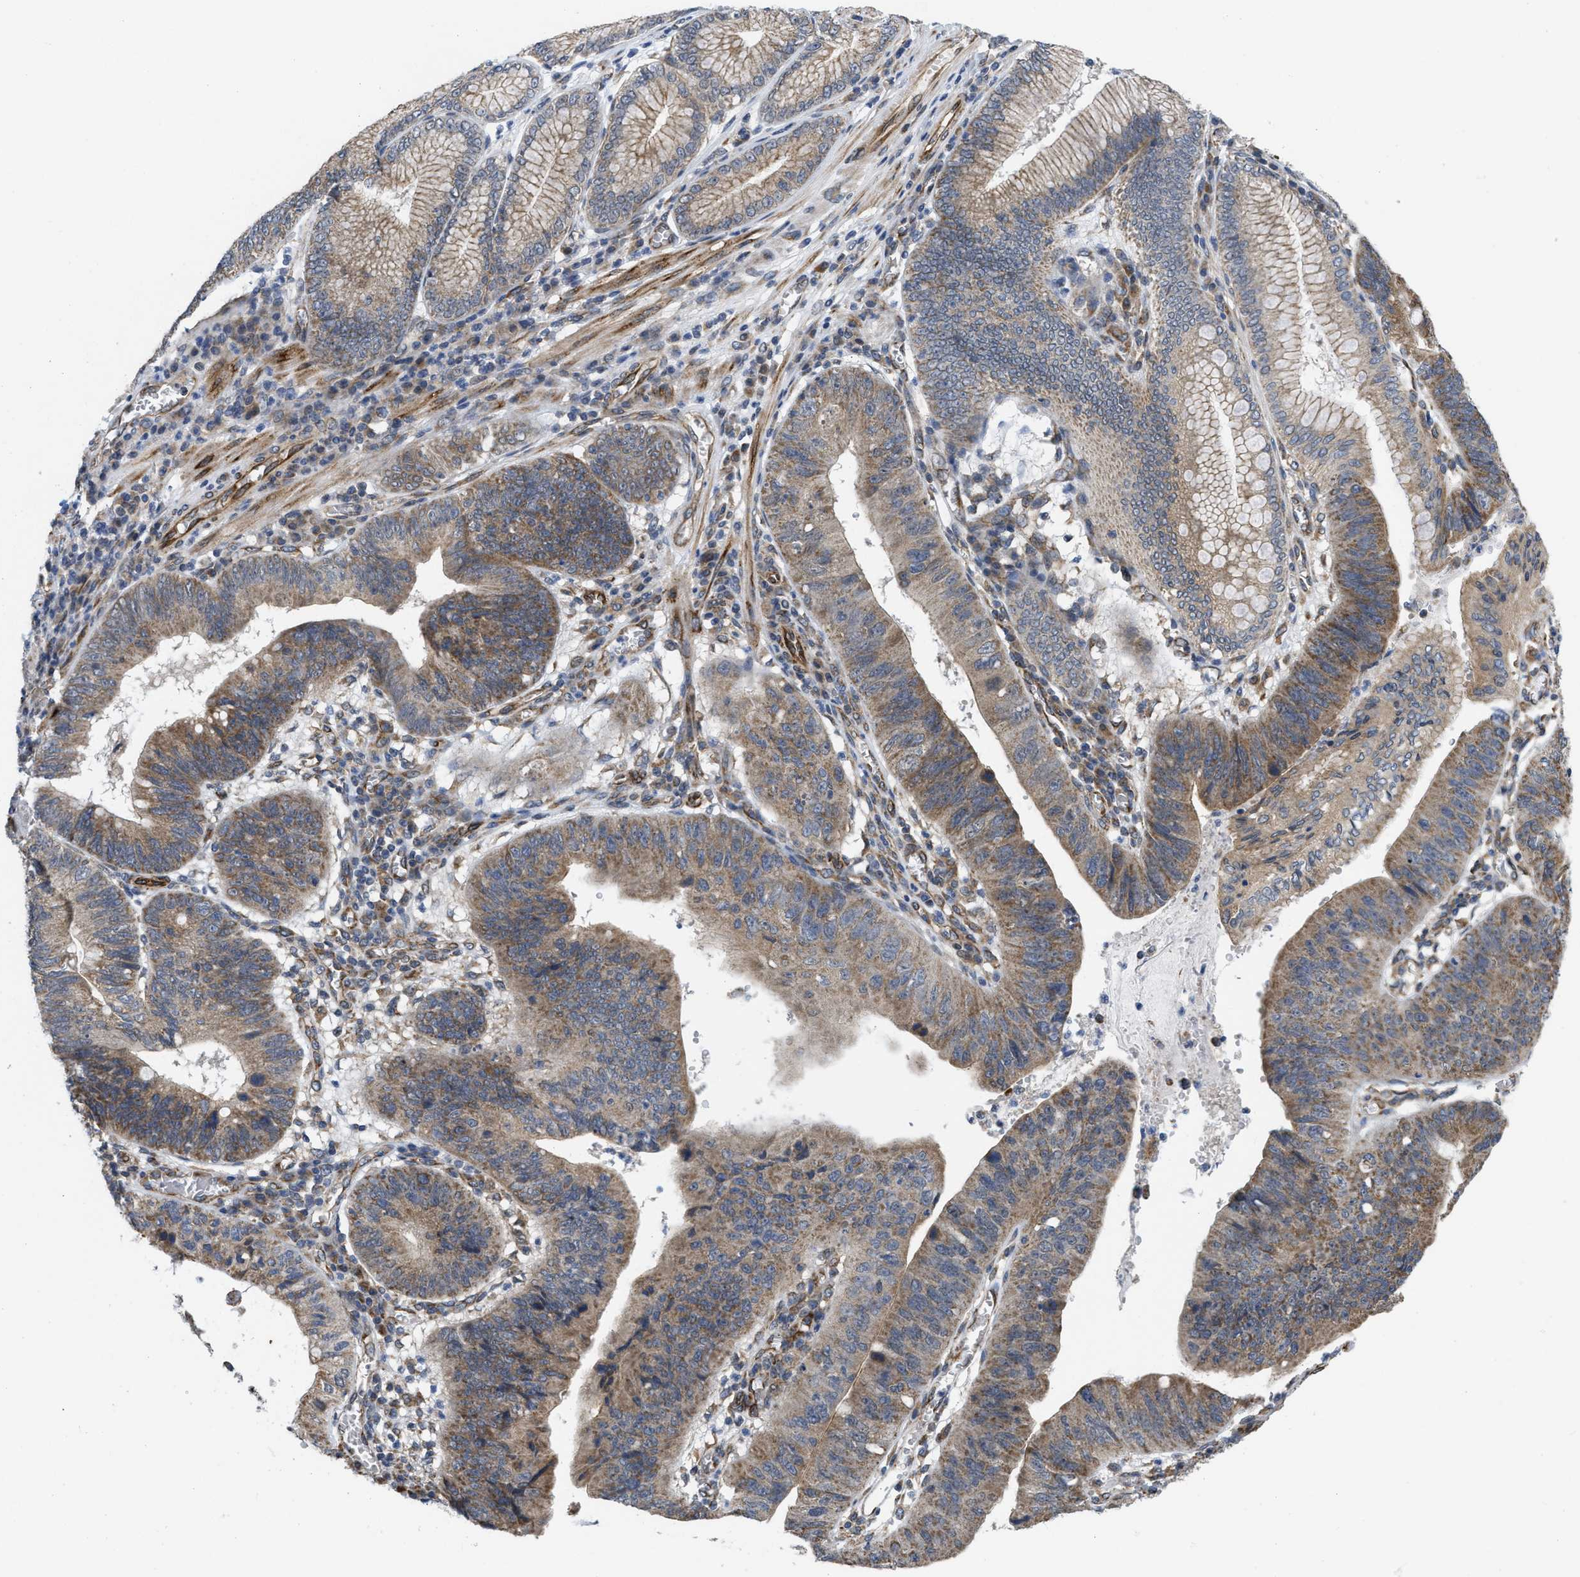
{"staining": {"intensity": "moderate", "quantity": ">75%", "location": "cytoplasmic/membranous"}, "tissue": "stomach cancer", "cell_type": "Tumor cells", "image_type": "cancer", "snomed": [{"axis": "morphology", "description": "Adenocarcinoma, NOS"}, {"axis": "topography", "description": "Stomach"}], "caption": "Stomach adenocarcinoma stained with a protein marker shows moderate staining in tumor cells.", "gene": "EOGT", "patient": {"sex": "male", "age": 59}}